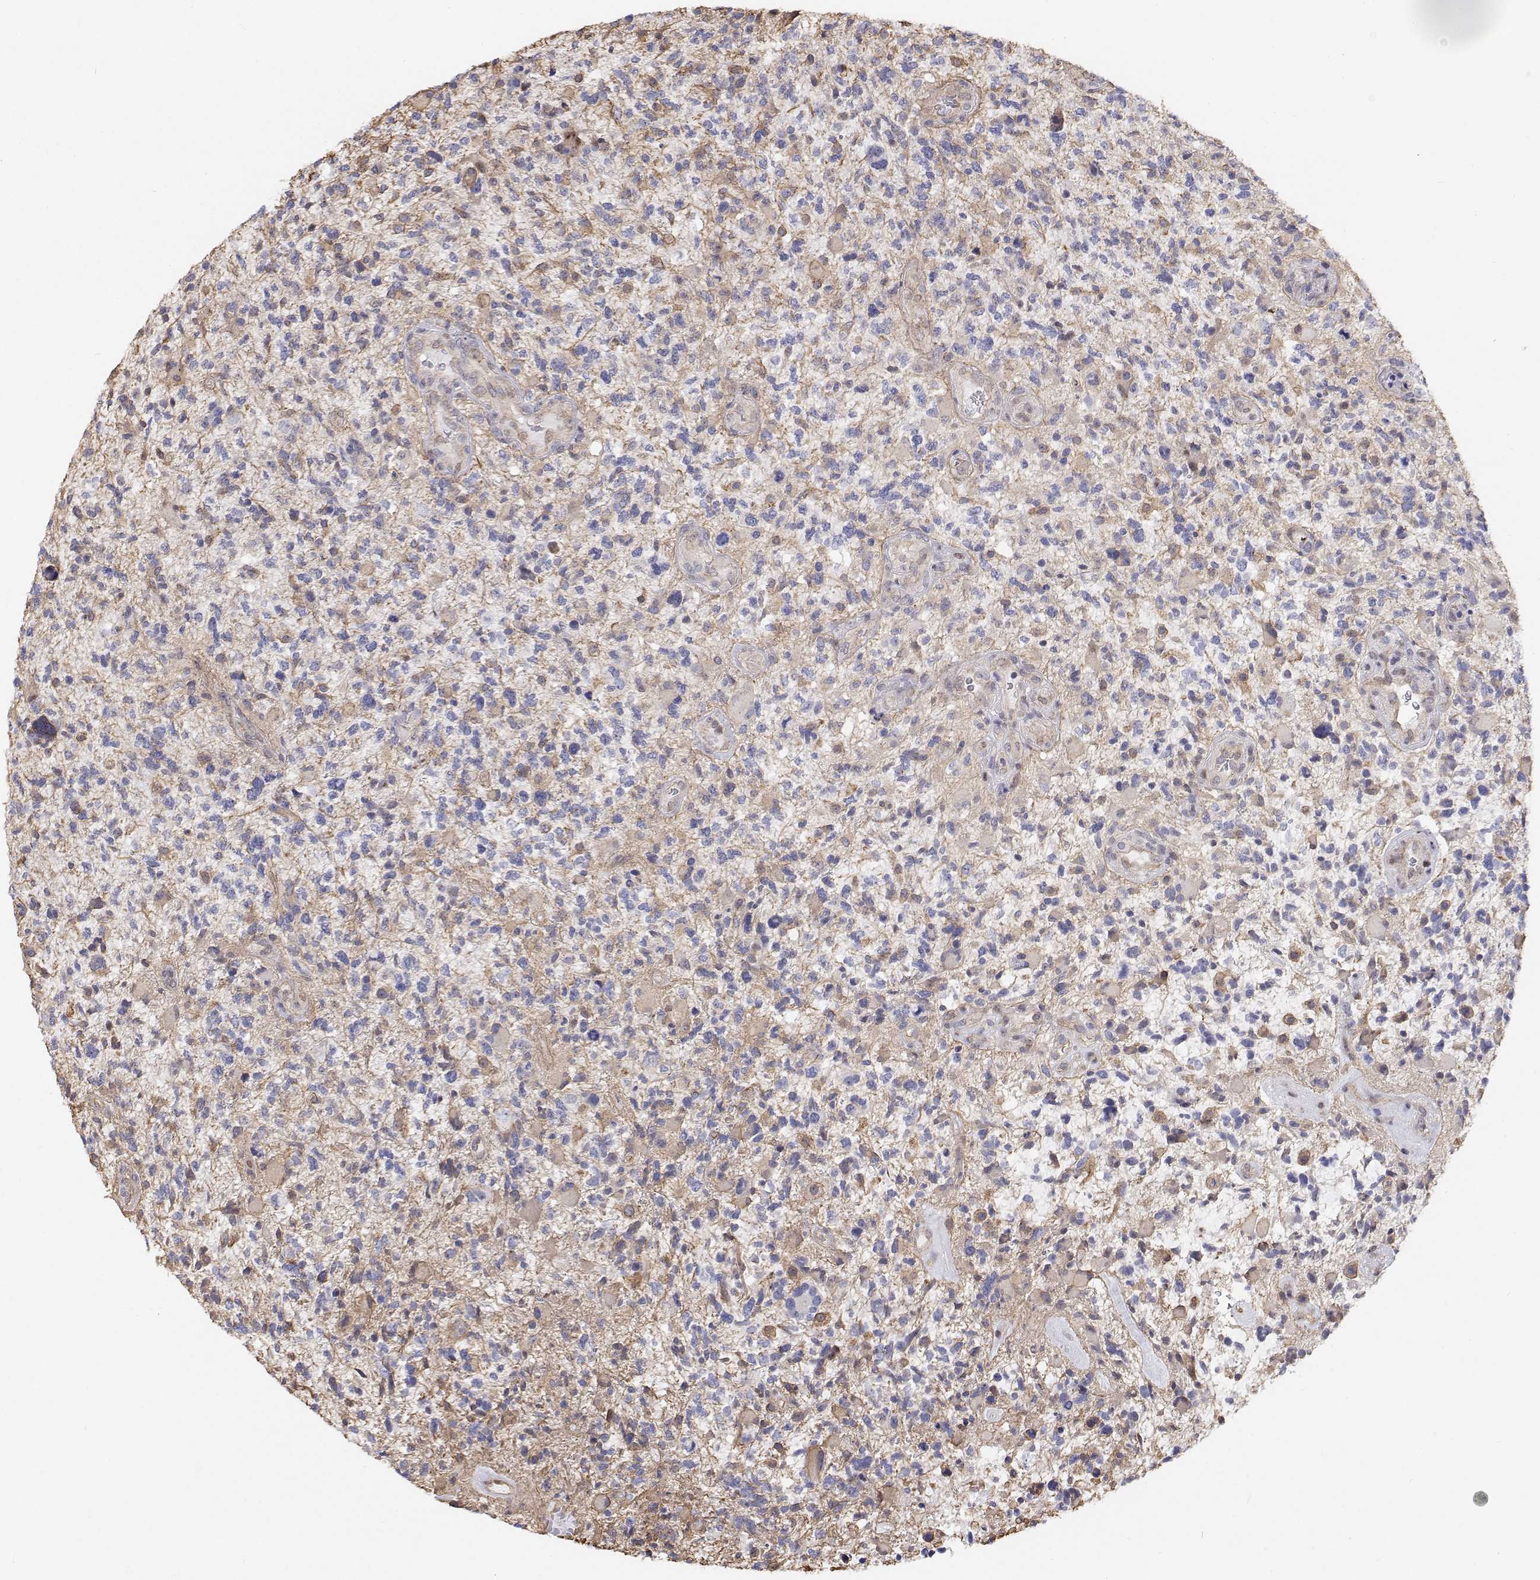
{"staining": {"intensity": "negative", "quantity": "none", "location": "none"}, "tissue": "glioma", "cell_type": "Tumor cells", "image_type": "cancer", "snomed": [{"axis": "morphology", "description": "Glioma, malignant, High grade"}, {"axis": "topography", "description": "Brain"}], "caption": "Immunohistochemical staining of human malignant glioma (high-grade) reveals no significant expression in tumor cells. (DAB (3,3'-diaminobenzidine) immunohistochemistry with hematoxylin counter stain).", "gene": "GSDMA", "patient": {"sex": "female", "age": 71}}